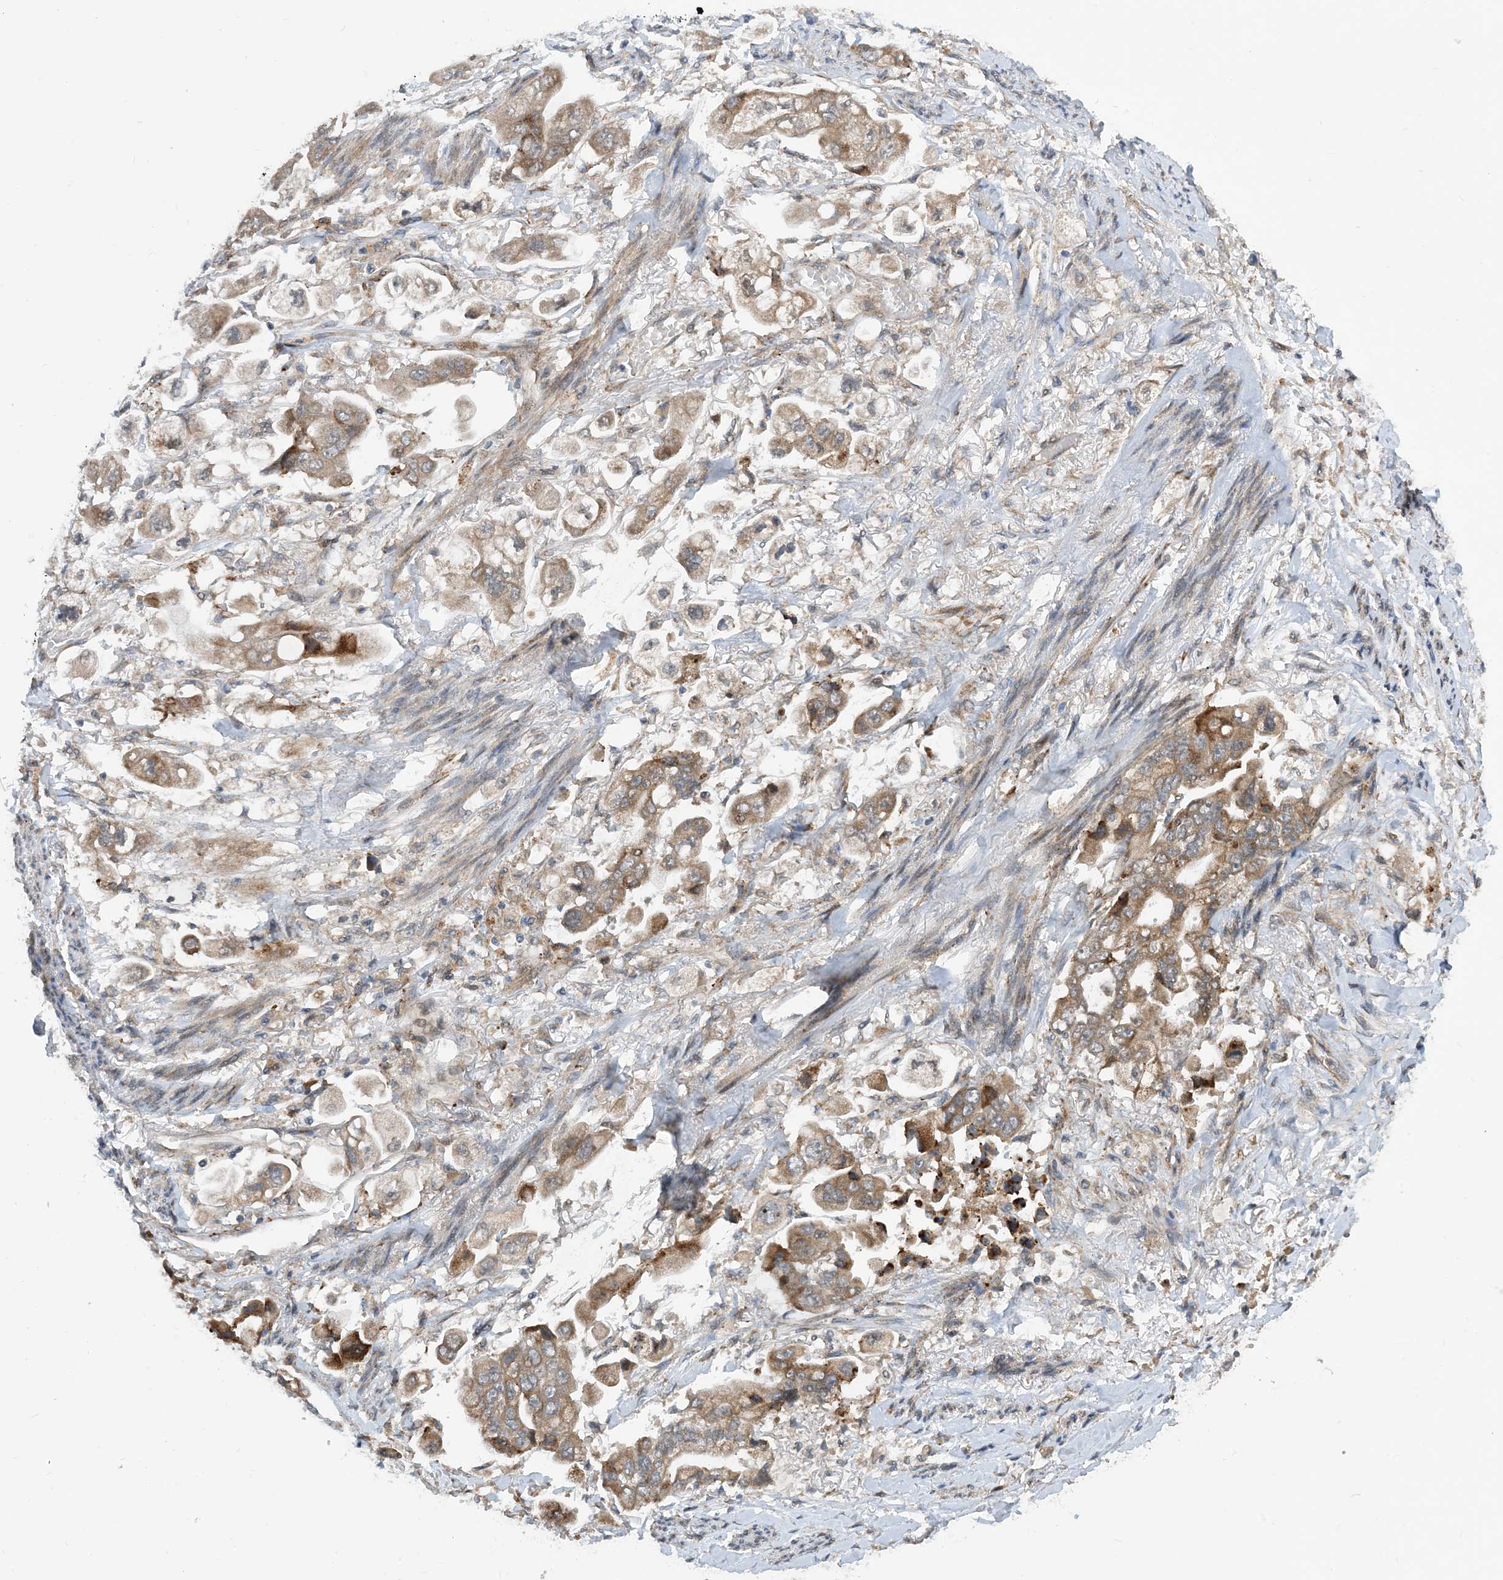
{"staining": {"intensity": "moderate", "quantity": ">75%", "location": "cytoplasmic/membranous"}, "tissue": "stomach cancer", "cell_type": "Tumor cells", "image_type": "cancer", "snomed": [{"axis": "morphology", "description": "Adenocarcinoma, NOS"}, {"axis": "topography", "description": "Stomach"}], "caption": "Immunohistochemical staining of adenocarcinoma (stomach) demonstrates medium levels of moderate cytoplasmic/membranous protein staining in approximately >75% of tumor cells.", "gene": "PHOSPHO2", "patient": {"sex": "male", "age": 62}}